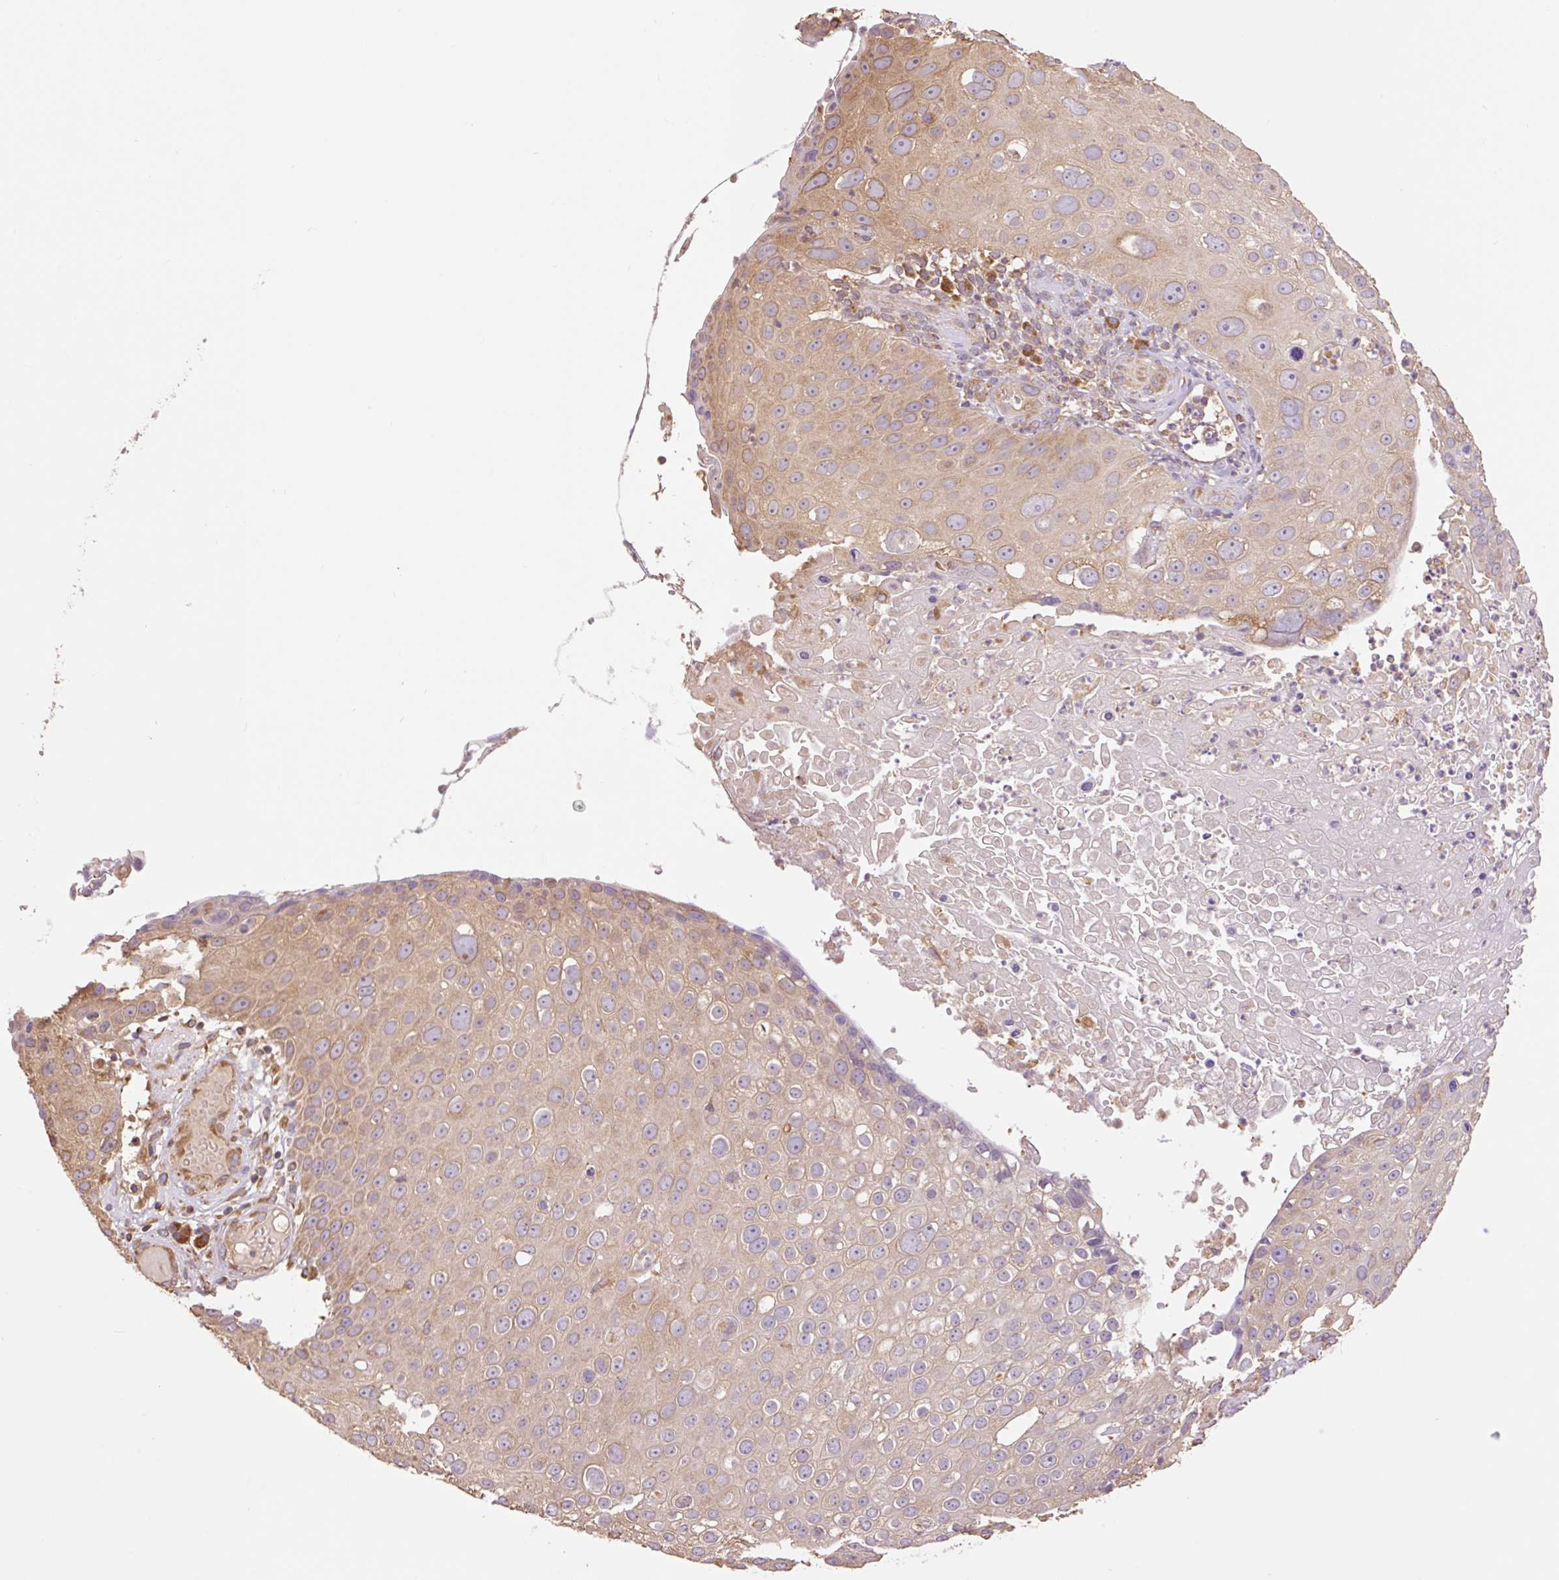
{"staining": {"intensity": "weak", "quantity": "25%-75%", "location": "cytoplasmic/membranous"}, "tissue": "skin cancer", "cell_type": "Tumor cells", "image_type": "cancer", "snomed": [{"axis": "morphology", "description": "Squamous cell carcinoma, NOS"}, {"axis": "topography", "description": "Skin"}], "caption": "IHC staining of squamous cell carcinoma (skin), which demonstrates low levels of weak cytoplasmic/membranous staining in about 25%-75% of tumor cells indicating weak cytoplasmic/membranous protein staining. The staining was performed using DAB (3,3'-diaminobenzidine) (brown) for protein detection and nuclei were counterstained in hematoxylin (blue).", "gene": "DESI1", "patient": {"sex": "male", "age": 71}}